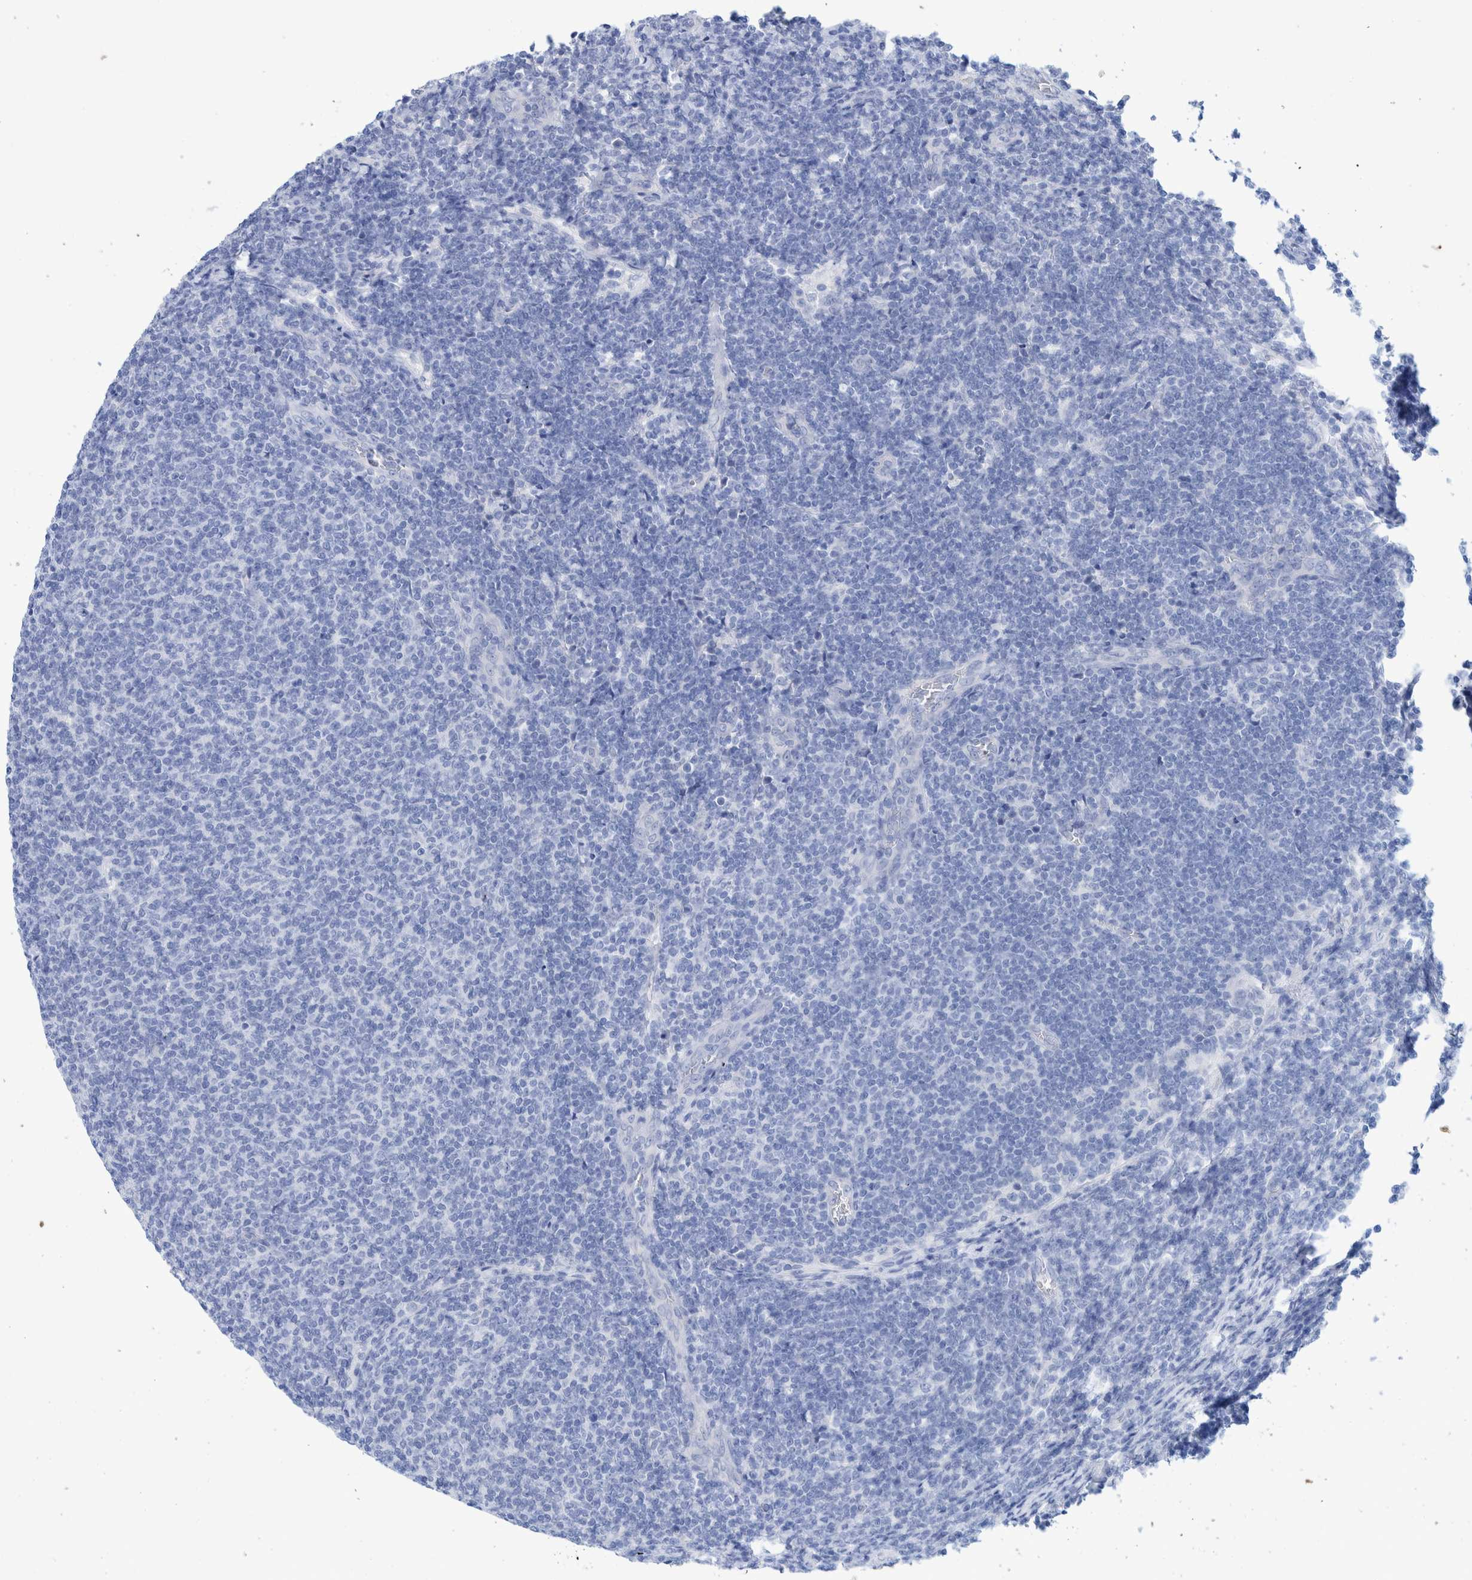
{"staining": {"intensity": "negative", "quantity": "none", "location": "none"}, "tissue": "lymphoma", "cell_type": "Tumor cells", "image_type": "cancer", "snomed": [{"axis": "morphology", "description": "Malignant lymphoma, non-Hodgkin's type, Low grade"}, {"axis": "topography", "description": "Lymph node"}], "caption": "Tumor cells are negative for protein expression in human malignant lymphoma, non-Hodgkin's type (low-grade). (Brightfield microscopy of DAB immunohistochemistry at high magnification).", "gene": "PERP", "patient": {"sex": "male", "age": 66}}